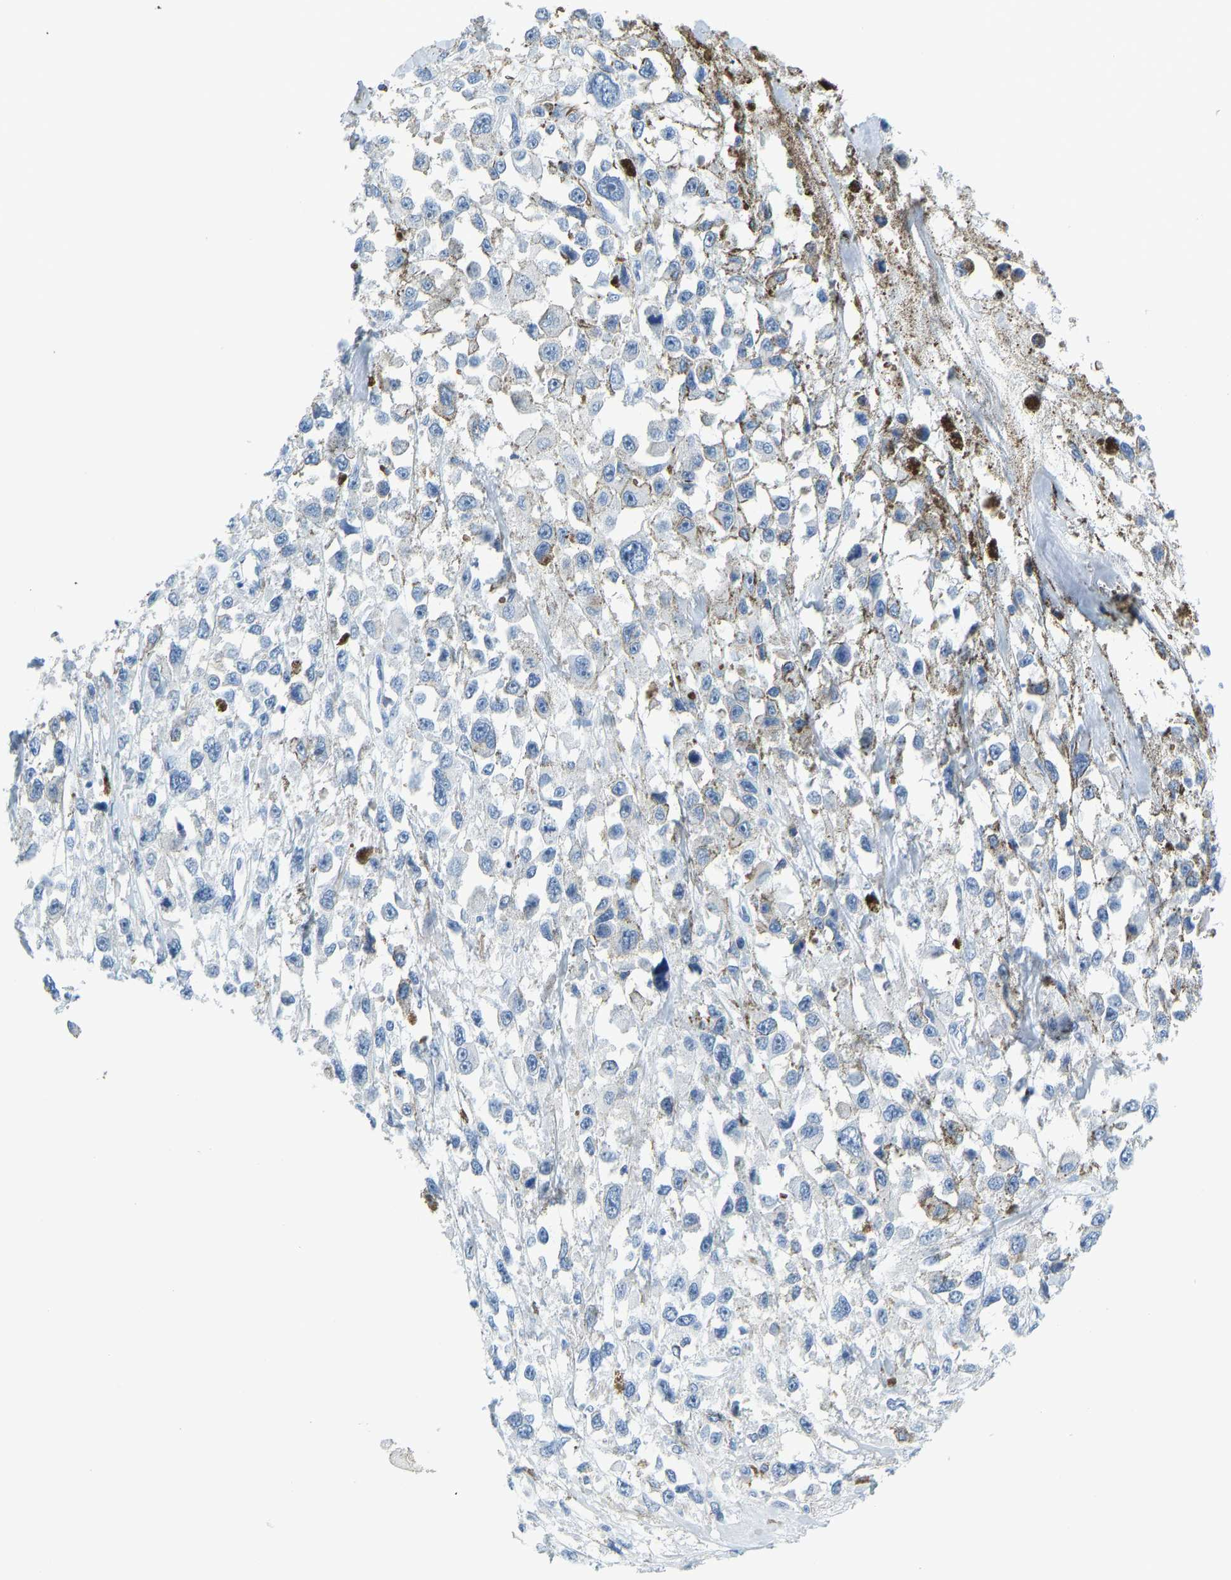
{"staining": {"intensity": "negative", "quantity": "none", "location": "none"}, "tissue": "melanoma", "cell_type": "Tumor cells", "image_type": "cancer", "snomed": [{"axis": "morphology", "description": "Malignant melanoma, Metastatic site"}, {"axis": "topography", "description": "Lymph node"}], "caption": "Immunohistochemistry of human malignant melanoma (metastatic site) demonstrates no positivity in tumor cells. Brightfield microscopy of immunohistochemistry (IHC) stained with DAB (3,3'-diaminobenzidine) (brown) and hematoxylin (blue), captured at high magnification.", "gene": "SERPINB3", "patient": {"sex": "male", "age": 59}}